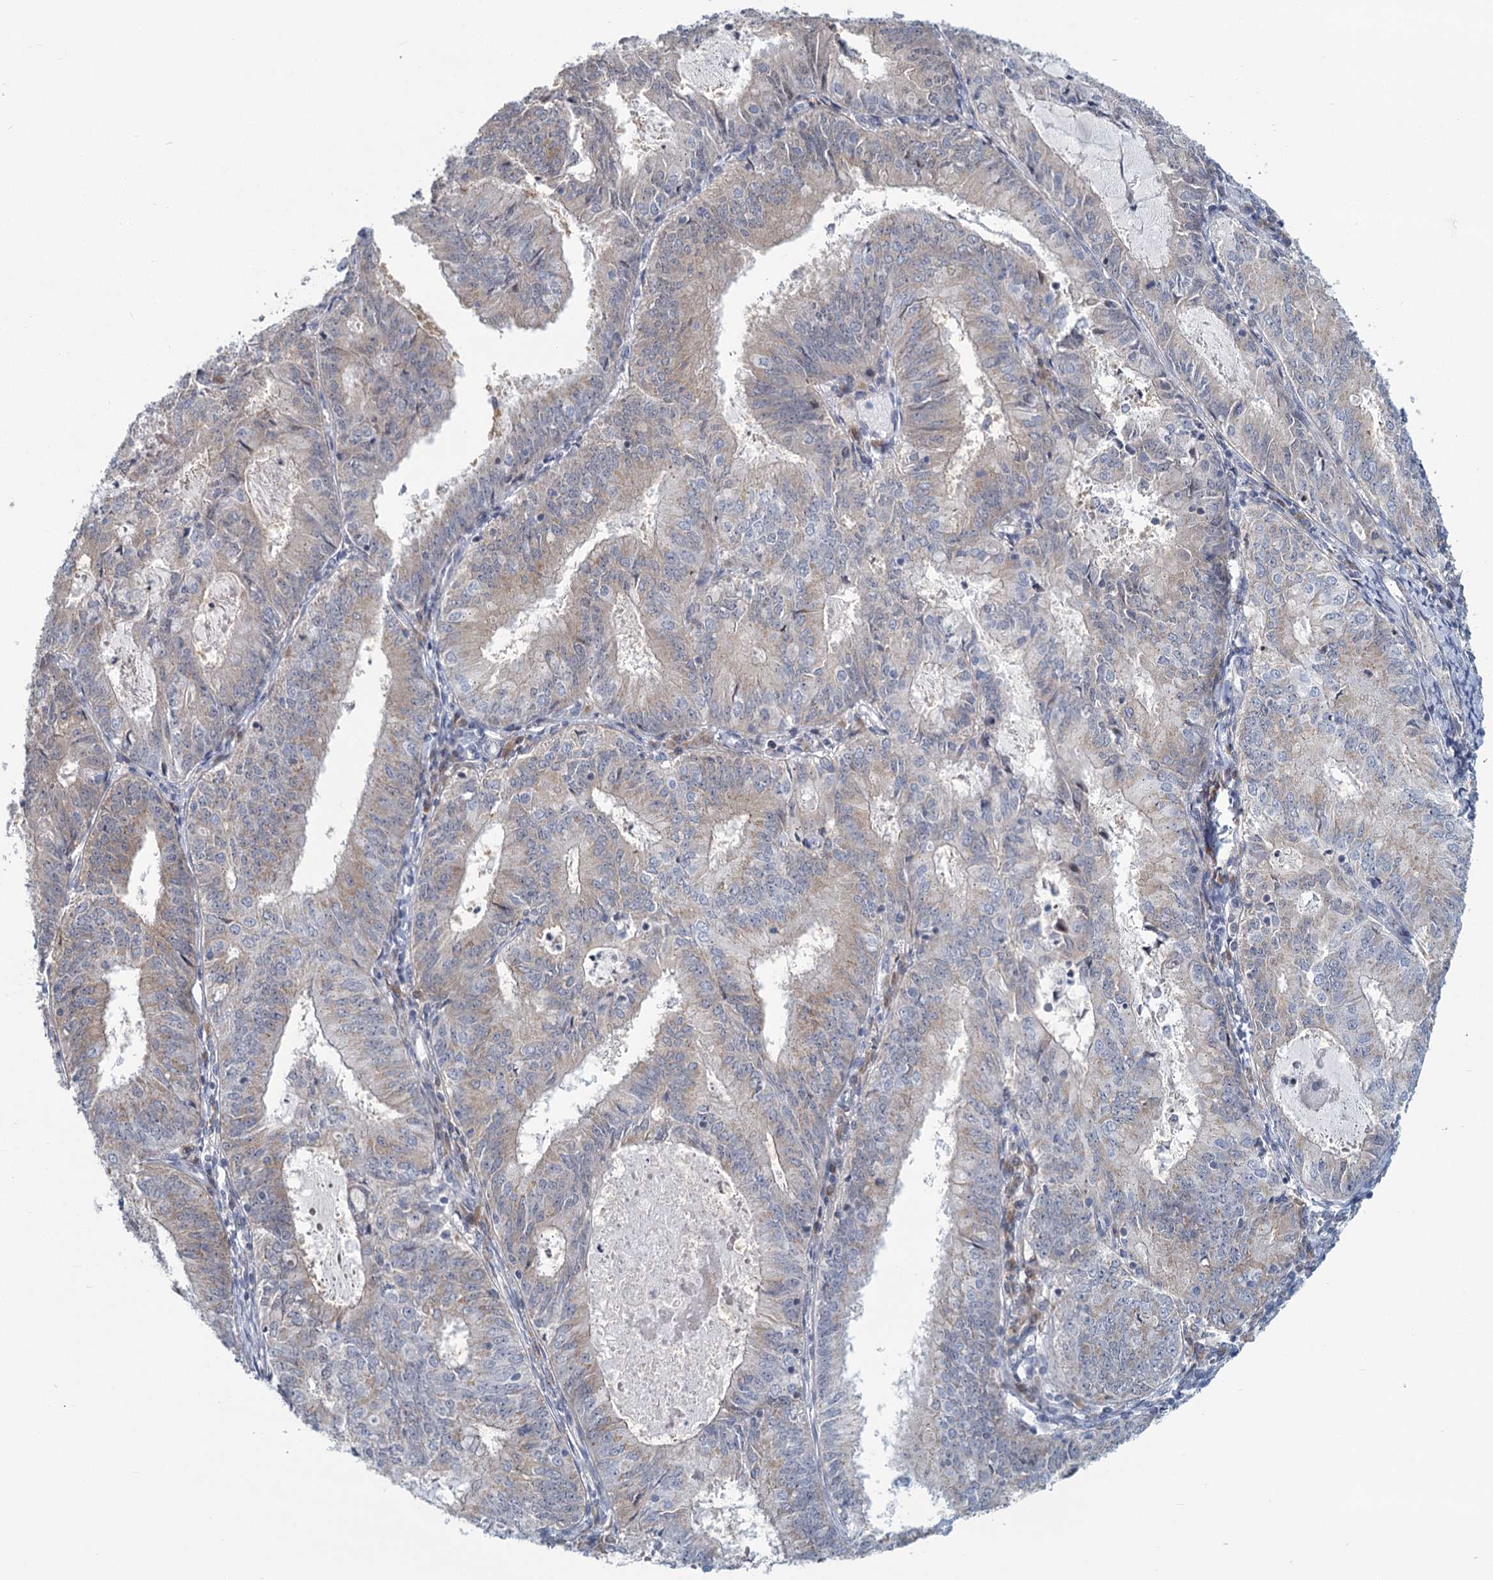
{"staining": {"intensity": "negative", "quantity": "none", "location": "none"}, "tissue": "endometrial cancer", "cell_type": "Tumor cells", "image_type": "cancer", "snomed": [{"axis": "morphology", "description": "Adenocarcinoma, NOS"}, {"axis": "topography", "description": "Endometrium"}], "caption": "This is an IHC histopathology image of endometrial cancer. There is no expression in tumor cells.", "gene": "STAP1", "patient": {"sex": "female", "age": 57}}